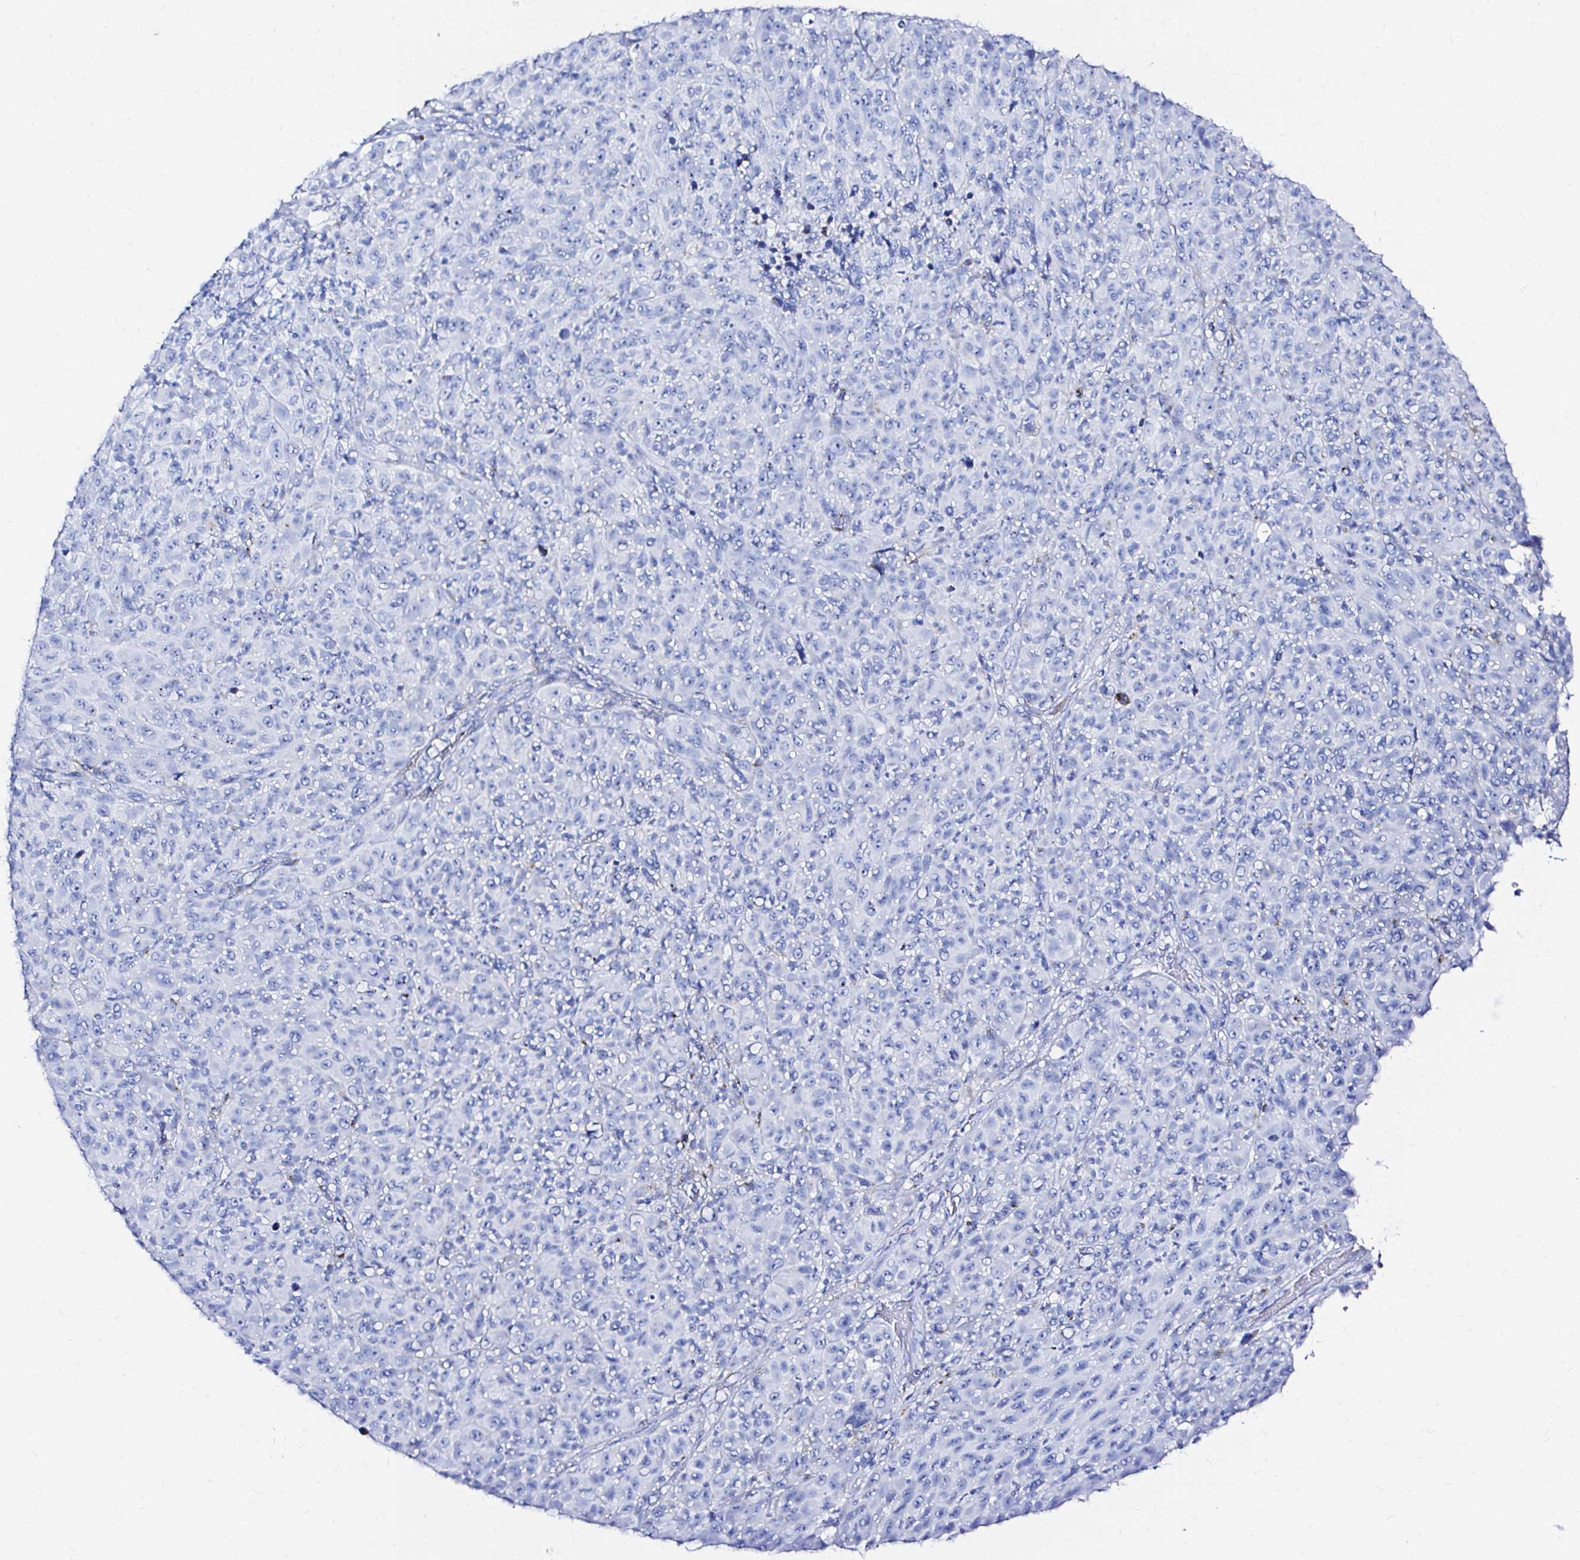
{"staining": {"intensity": "negative", "quantity": "none", "location": "none"}, "tissue": "melanoma", "cell_type": "Tumor cells", "image_type": "cancer", "snomed": [{"axis": "morphology", "description": "Malignant melanoma, NOS"}, {"axis": "topography", "description": "Skin"}], "caption": "Immunohistochemistry (IHC) of malignant melanoma demonstrates no expression in tumor cells.", "gene": "ZNF432", "patient": {"sex": "male", "age": 85}}